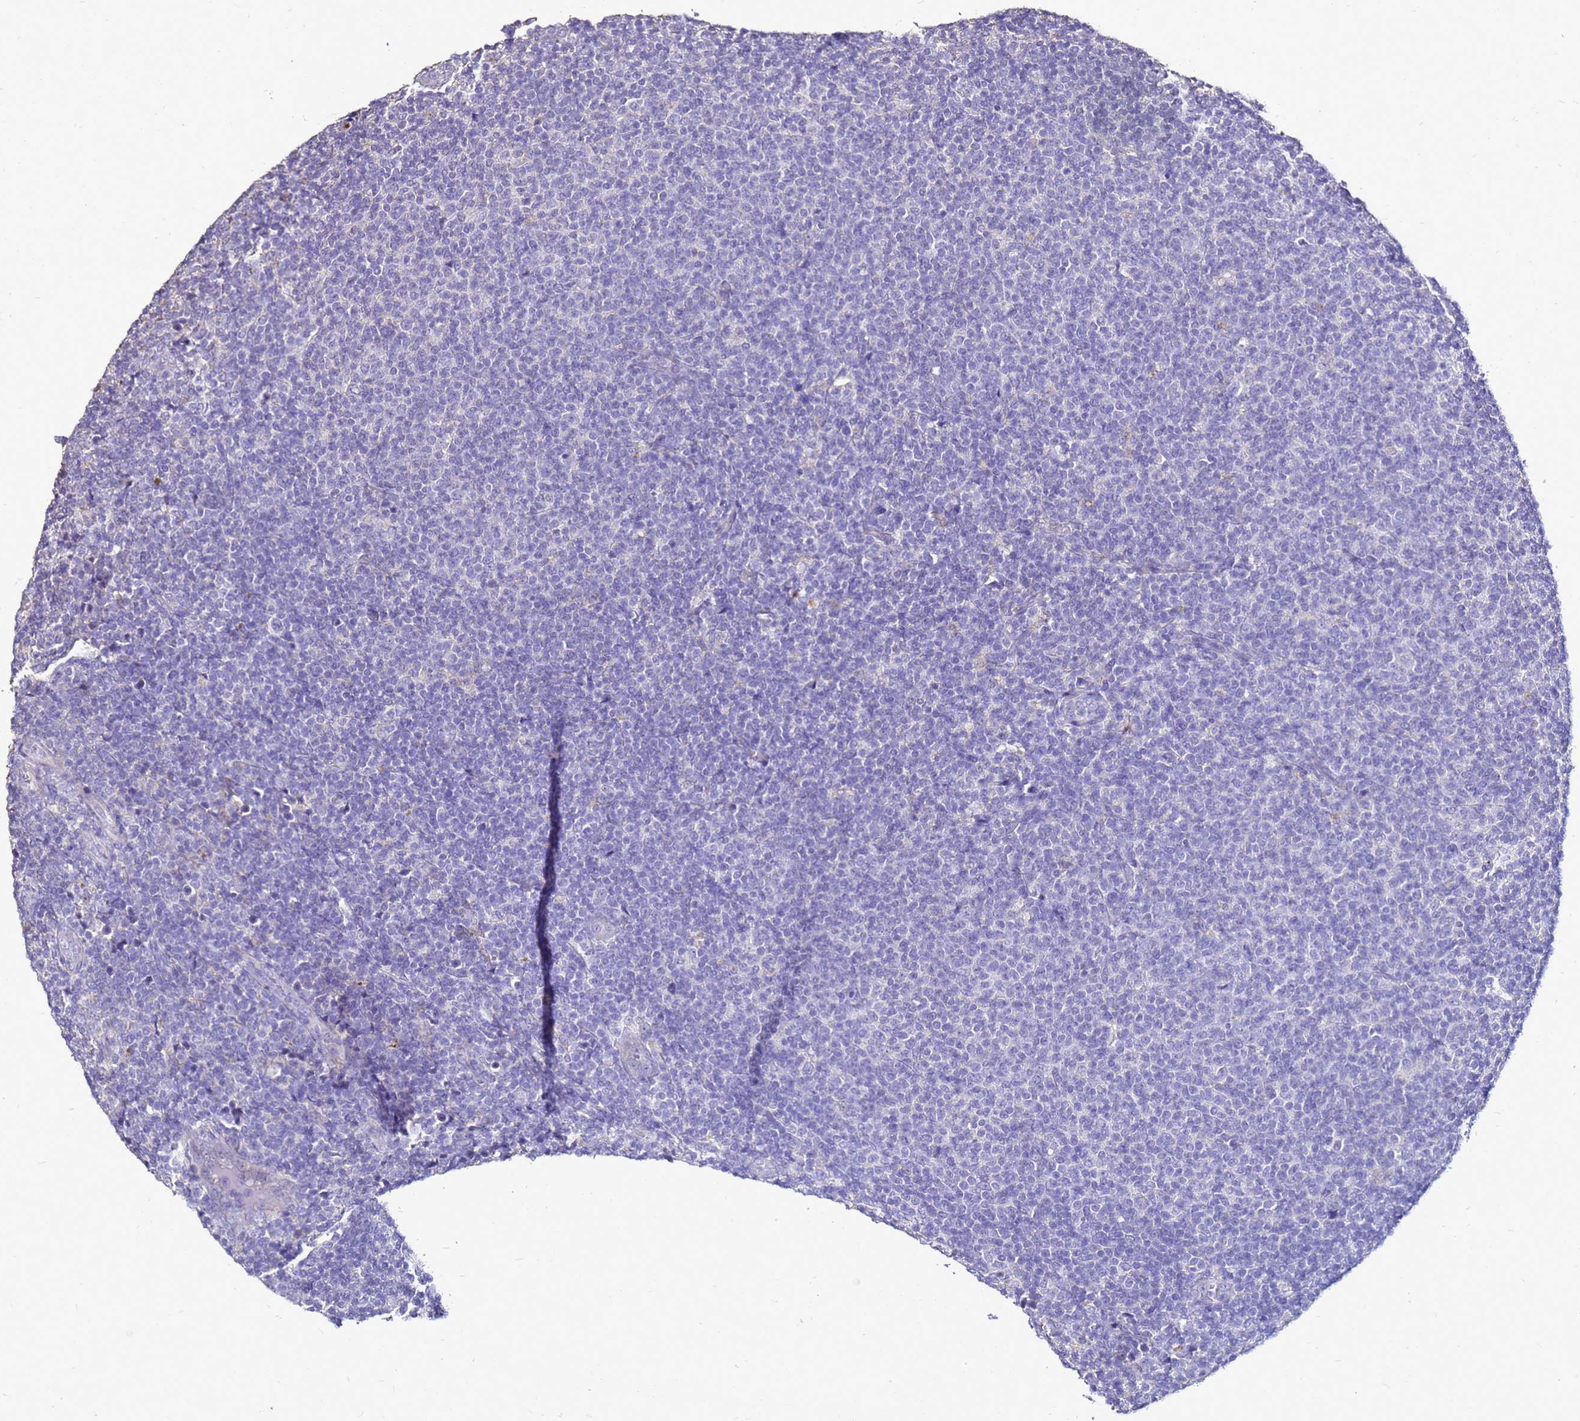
{"staining": {"intensity": "negative", "quantity": "none", "location": "none"}, "tissue": "lymphoma", "cell_type": "Tumor cells", "image_type": "cancer", "snomed": [{"axis": "morphology", "description": "Malignant lymphoma, non-Hodgkin's type, Low grade"}, {"axis": "topography", "description": "Lymph node"}], "caption": "Tumor cells are negative for protein expression in human malignant lymphoma, non-Hodgkin's type (low-grade).", "gene": "S100A2", "patient": {"sex": "male", "age": 66}}